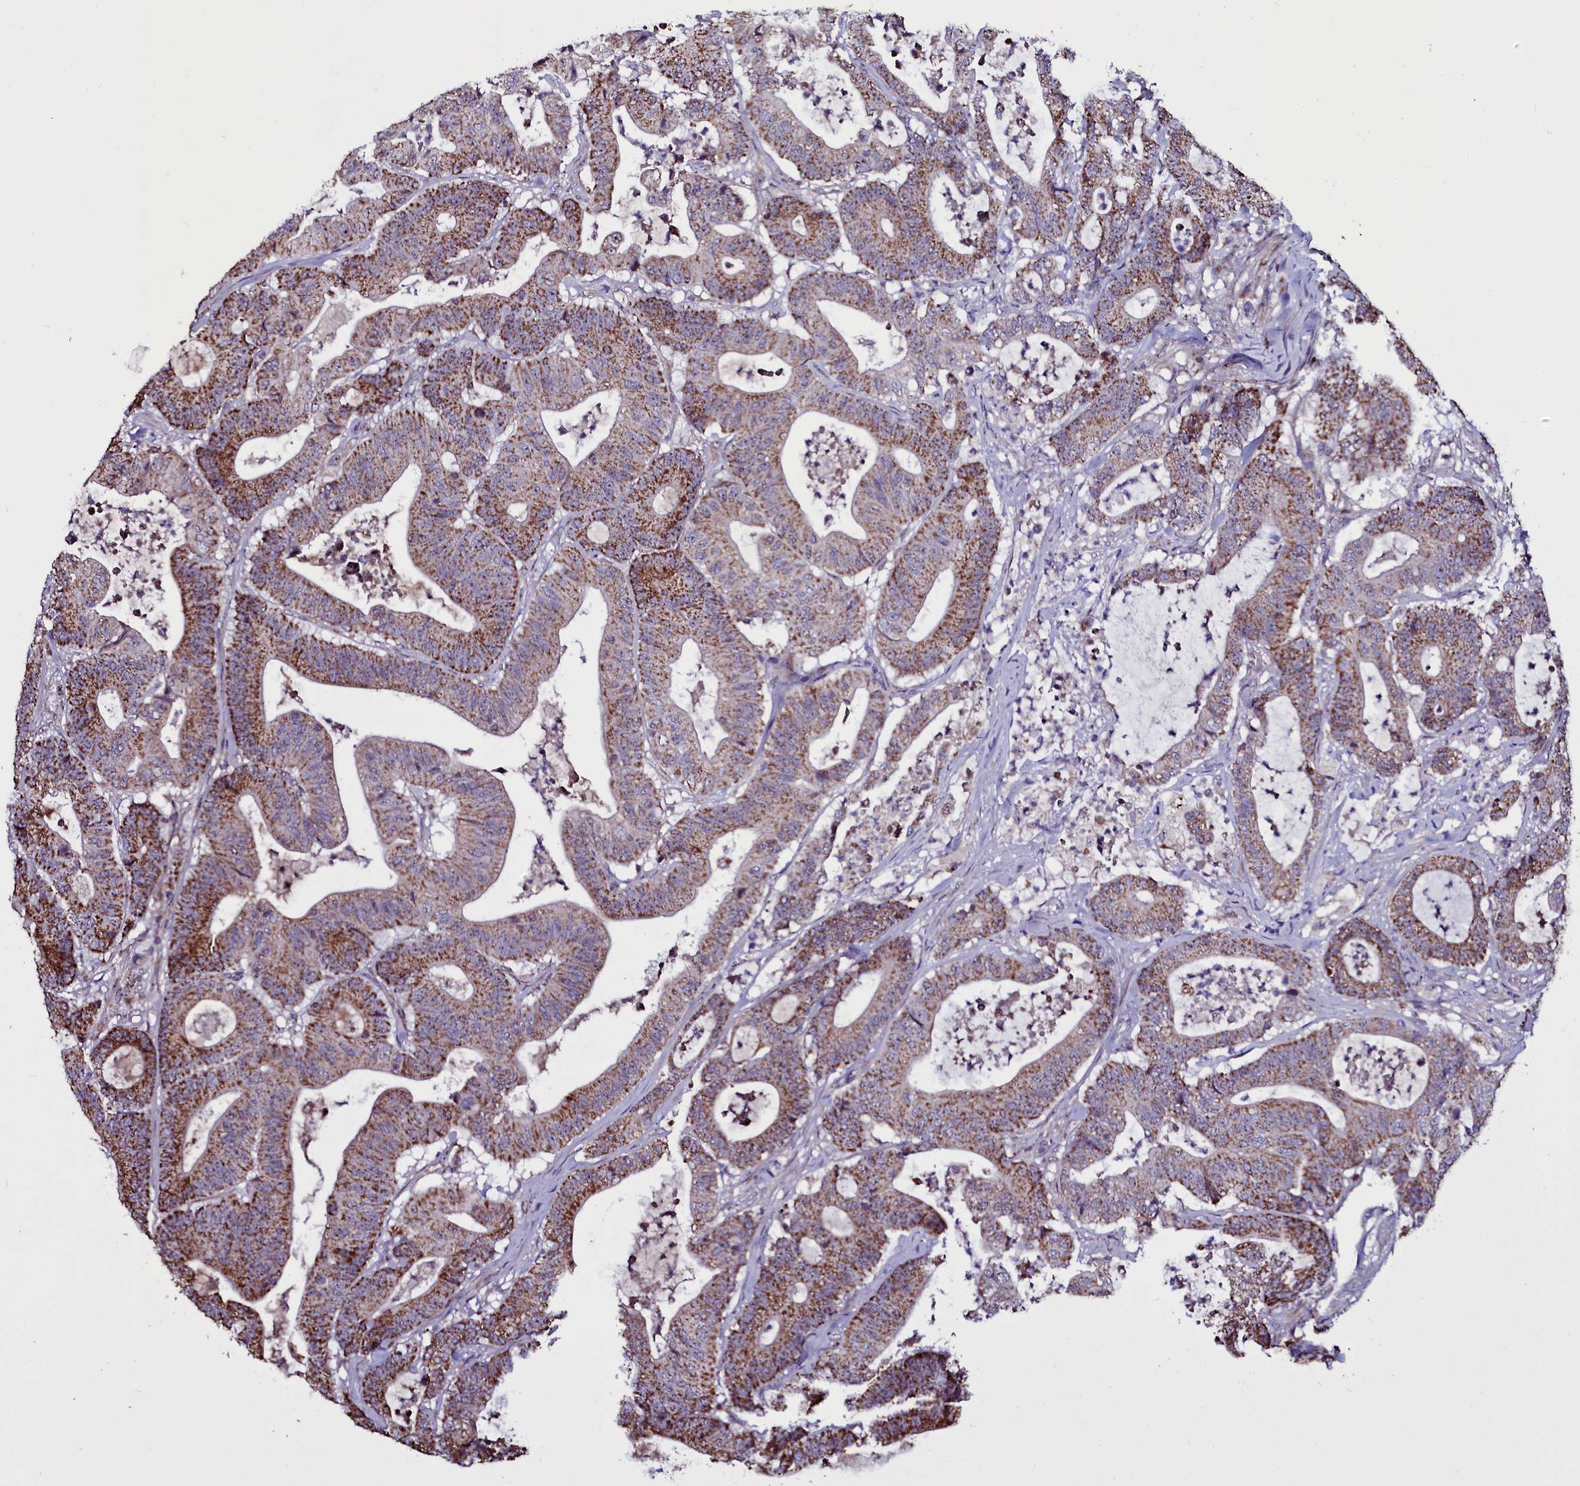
{"staining": {"intensity": "strong", "quantity": ">75%", "location": "cytoplasmic/membranous"}, "tissue": "colorectal cancer", "cell_type": "Tumor cells", "image_type": "cancer", "snomed": [{"axis": "morphology", "description": "Adenocarcinoma, NOS"}, {"axis": "topography", "description": "Colon"}], "caption": "Colorectal adenocarcinoma stained with immunohistochemistry (IHC) displays strong cytoplasmic/membranous positivity in about >75% of tumor cells.", "gene": "NAA80", "patient": {"sex": "female", "age": 84}}